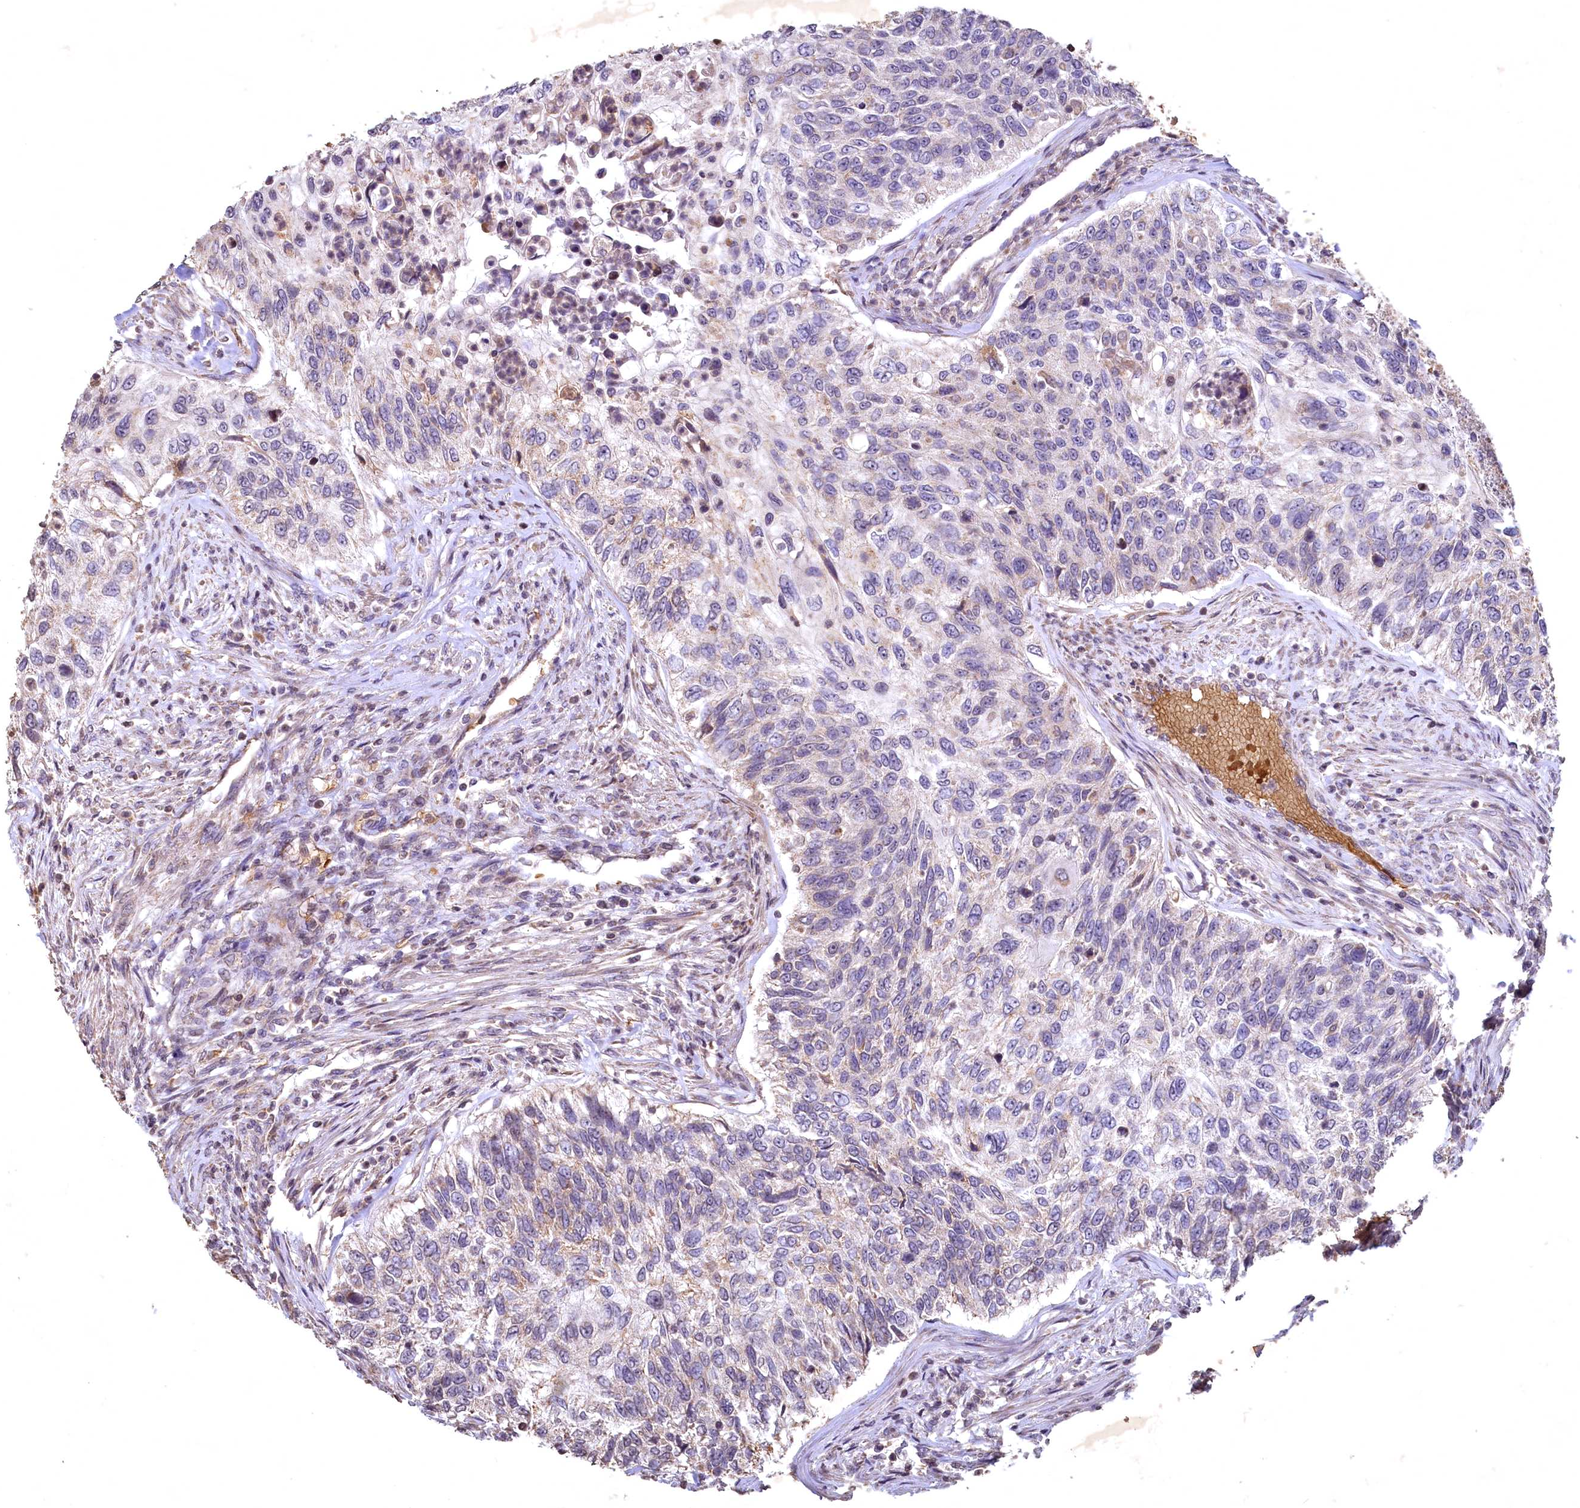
{"staining": {"intensity": "negative", "quantity": "none", "location": "none"}, "tissue": "urothelial cancer", "cell_type": "Tumor cells", "image_type": "cancer", "snomed": [{"axis": "morphology", "description": "Urothelial carcinoma, High grade"}, {"axis": "topography", "description": "Urinary bladder"}], "caption": "Micrograph shows no protein positivity in tumor cells of urothelial carcinoma (high-grade) tissue.", "gene": "SPTA1", "patient": {"sex": "female", "age": 60}}